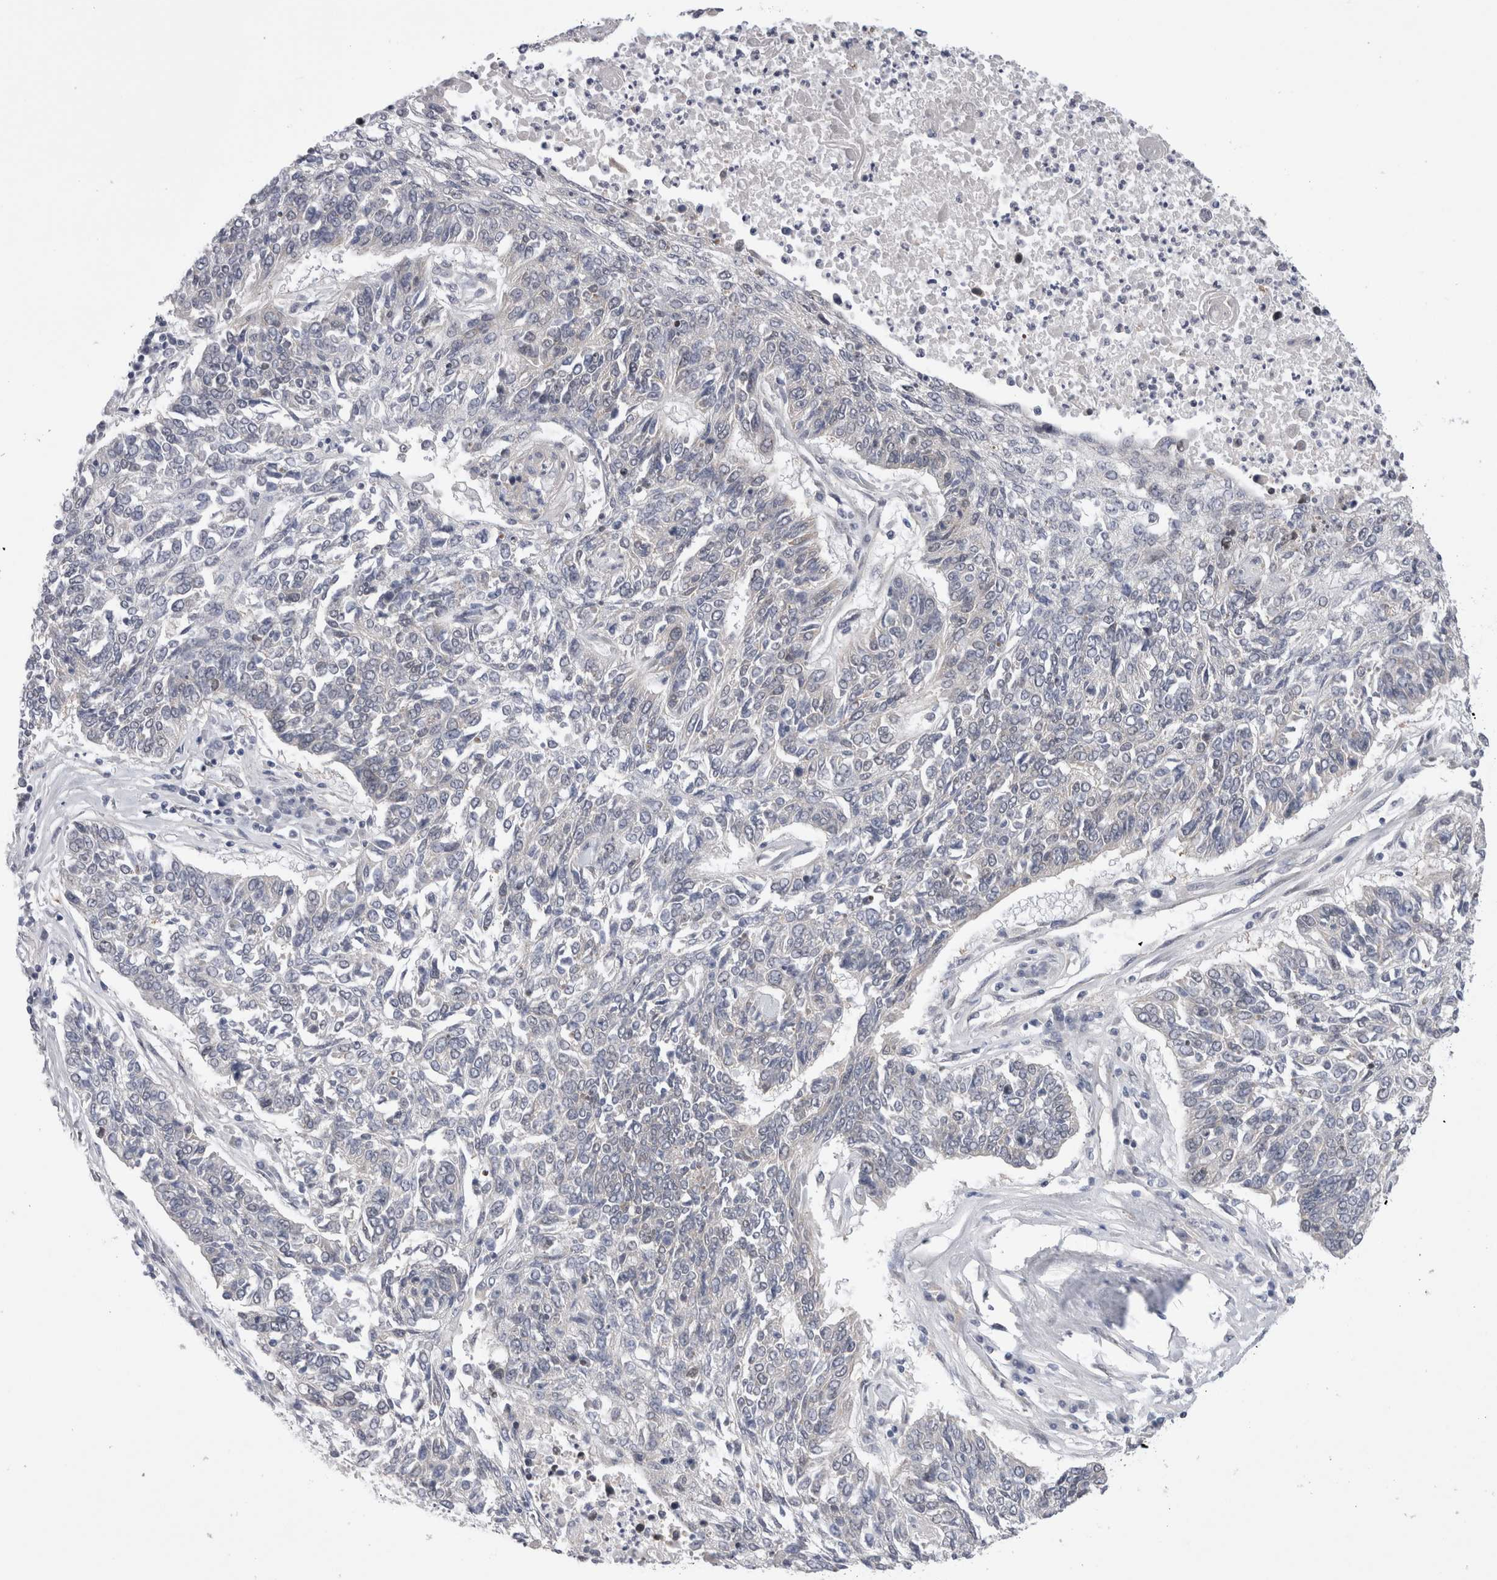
{"staining": {"intensity": "negative", "quantity": "none", "location": "none"}, "tissue": "lung cancer", "cell_type": "Tumor cells", "image_type": "cancer", "snomed": [{"axis": "morphology", "description": "Normal tissue, NOS"}, {"axis": "morphology", "description": "Squamous cell carcinoma, NOS"}, {"axis": "topography", "description": "Cartilage tissue"}, {"axis": "topography", "description": "Bronchus"}, {"axis": "topography", "description": "Lung"}], "caption": "Tumor cells are negative for brown protein staining in lung cancer (squamous cell carcinoma).", "gene": "API5", "patient": {"sex": "female", "age": 49}}